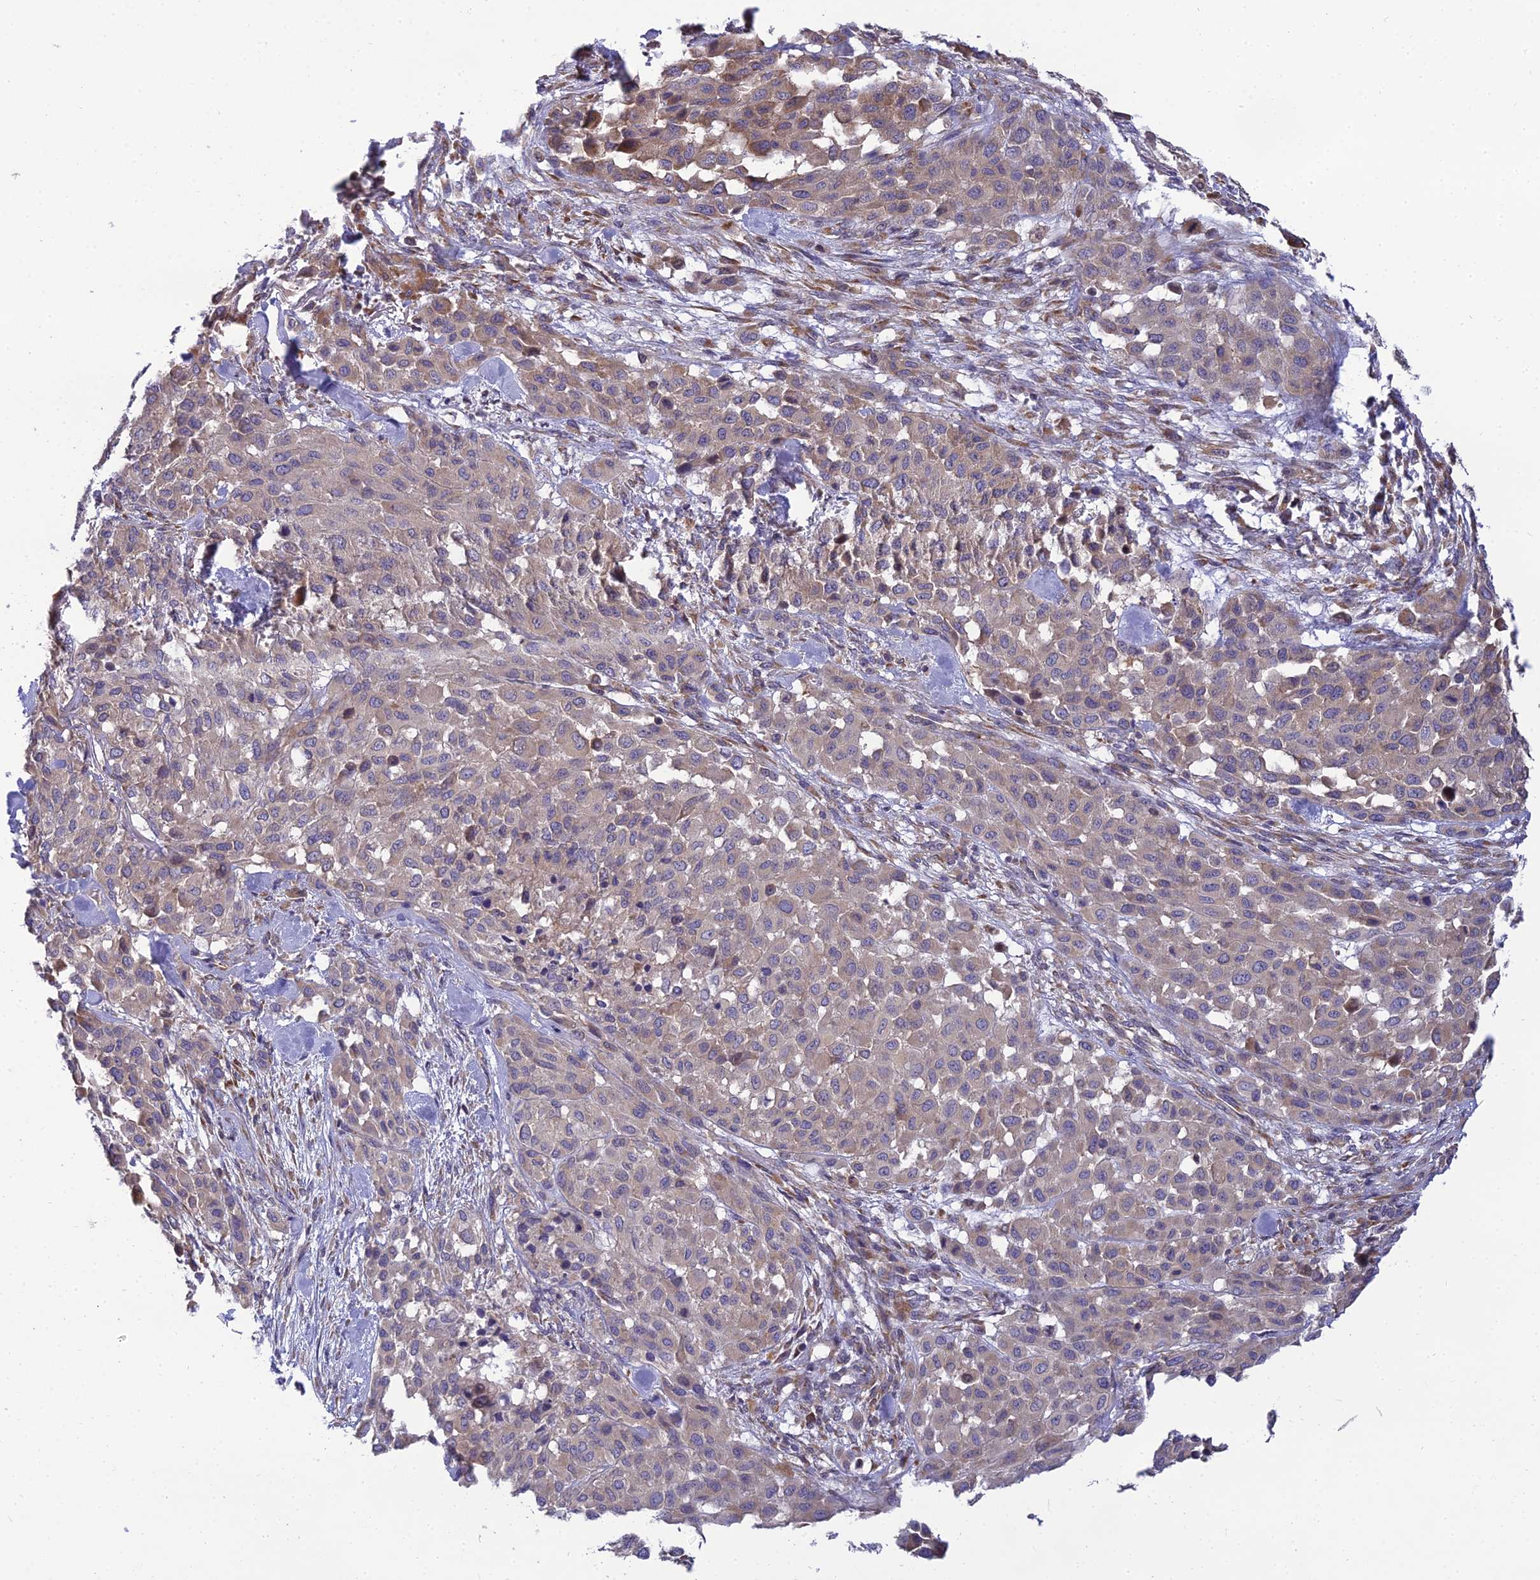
{"staining": {"intensity": "weak", "quantity": "25%-75%", "location": "cytoplasmic/membranous"}, "tissue": "melanoma", "cell_type": "Tumor cells", "image_type": "cancer", "snomed": [{"axis": "morphology", "description": "Malignant melanoma, Metastatic site"}, {"axis": "topography", "description": "Skin"}], "caption": "Melanoma tissue shows weak cytoplasmic/membranous staining in approximately 25%-75% of tumor cells, visualized by immunohistochemistry.", "gene": "CLCN7", "patient": {"sex": "female", "age": 81}}